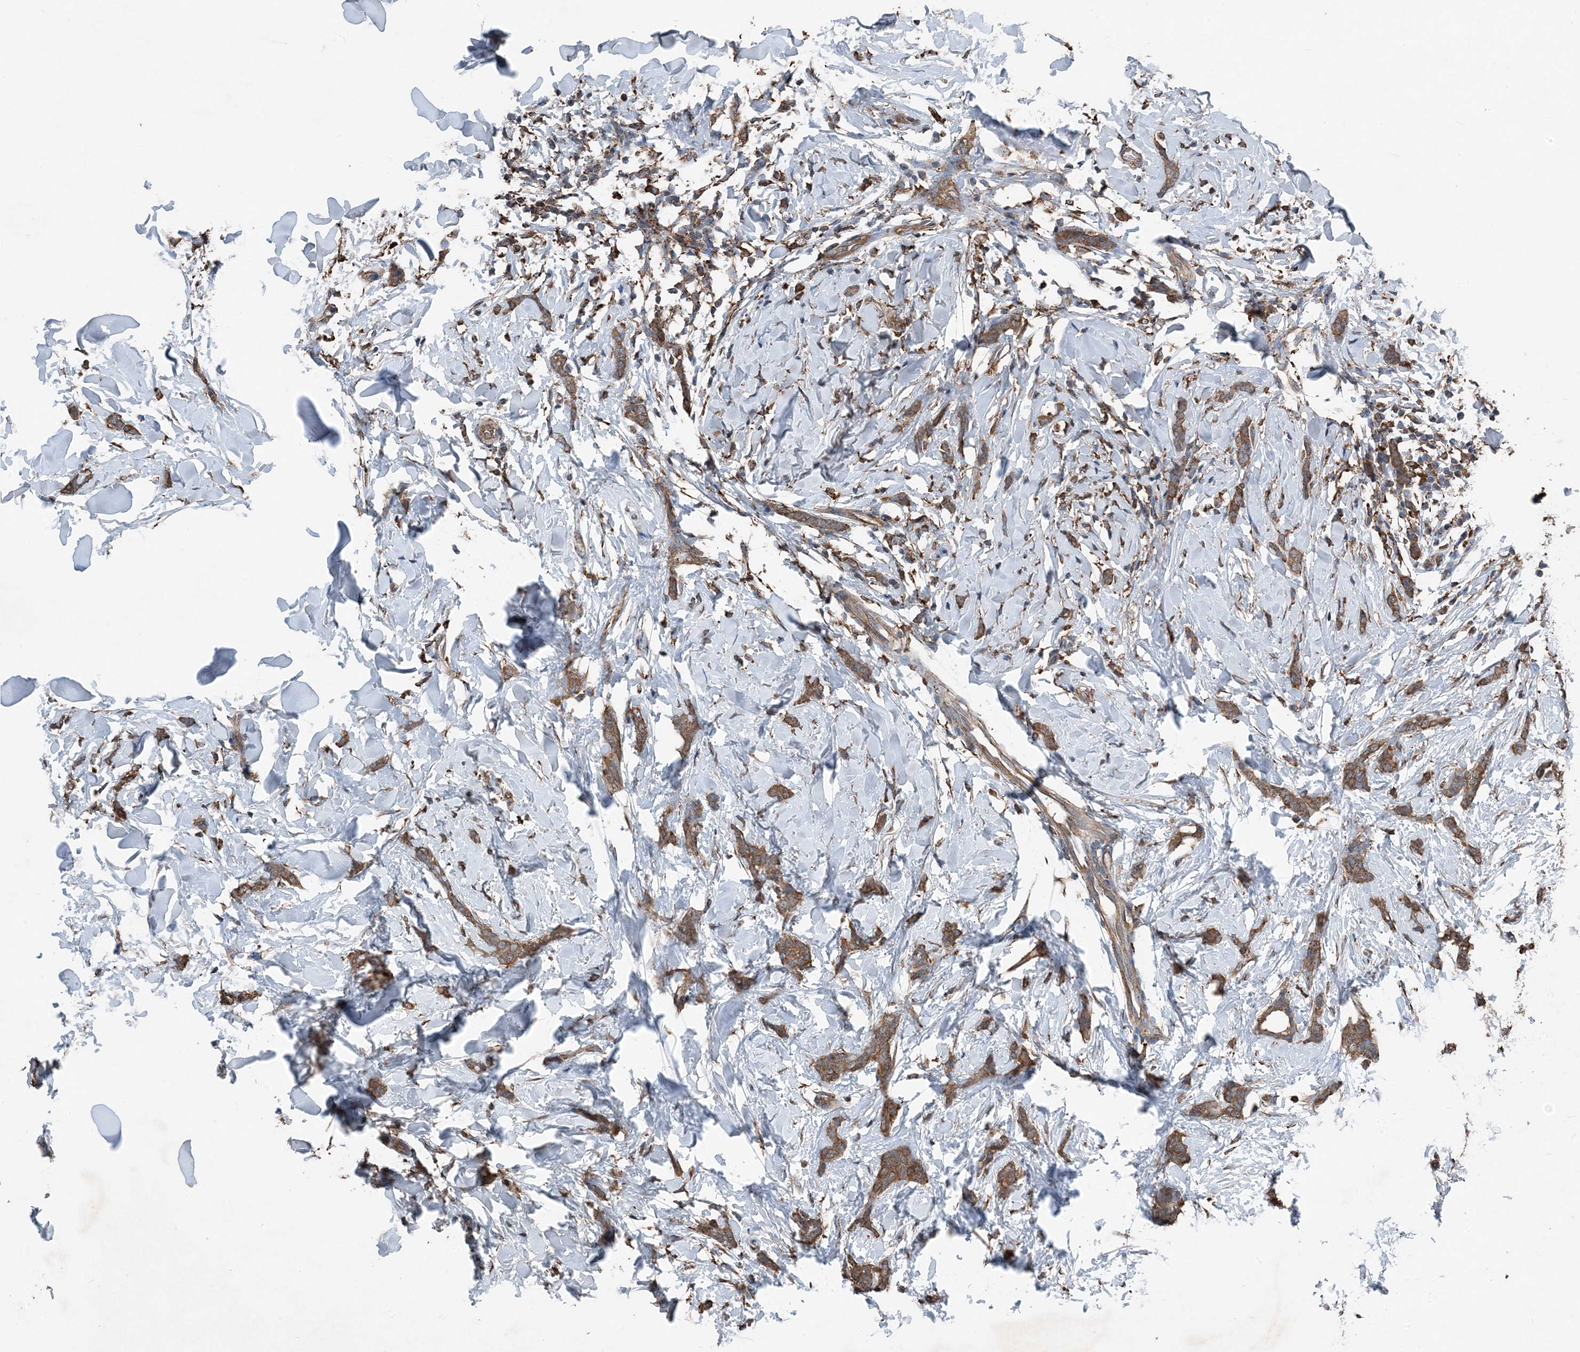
{"staining": {"intensity": "moderate", "quantity": ">75%", "location": "cytoplasmic/membranous"}, "tissue": "breast cancer", "cell_type": "Tumor cells", "image_type": "cancer", "snomed": [{"axis": "morphology", "description": "Lobular carcinoma"}, {"axis": "topography", "description": "Skin"}, {"axis": "topography", "description": "Breast"}], "caption": "Lobular carcinoma (breast) was stained to show a protein in brown. There is medium levels of moderate cytoplasmic/membranous expression in approximately >75% of tumor cells.", "gene": "PDIA6", "patient": {"sex": "female", "age": 46}}